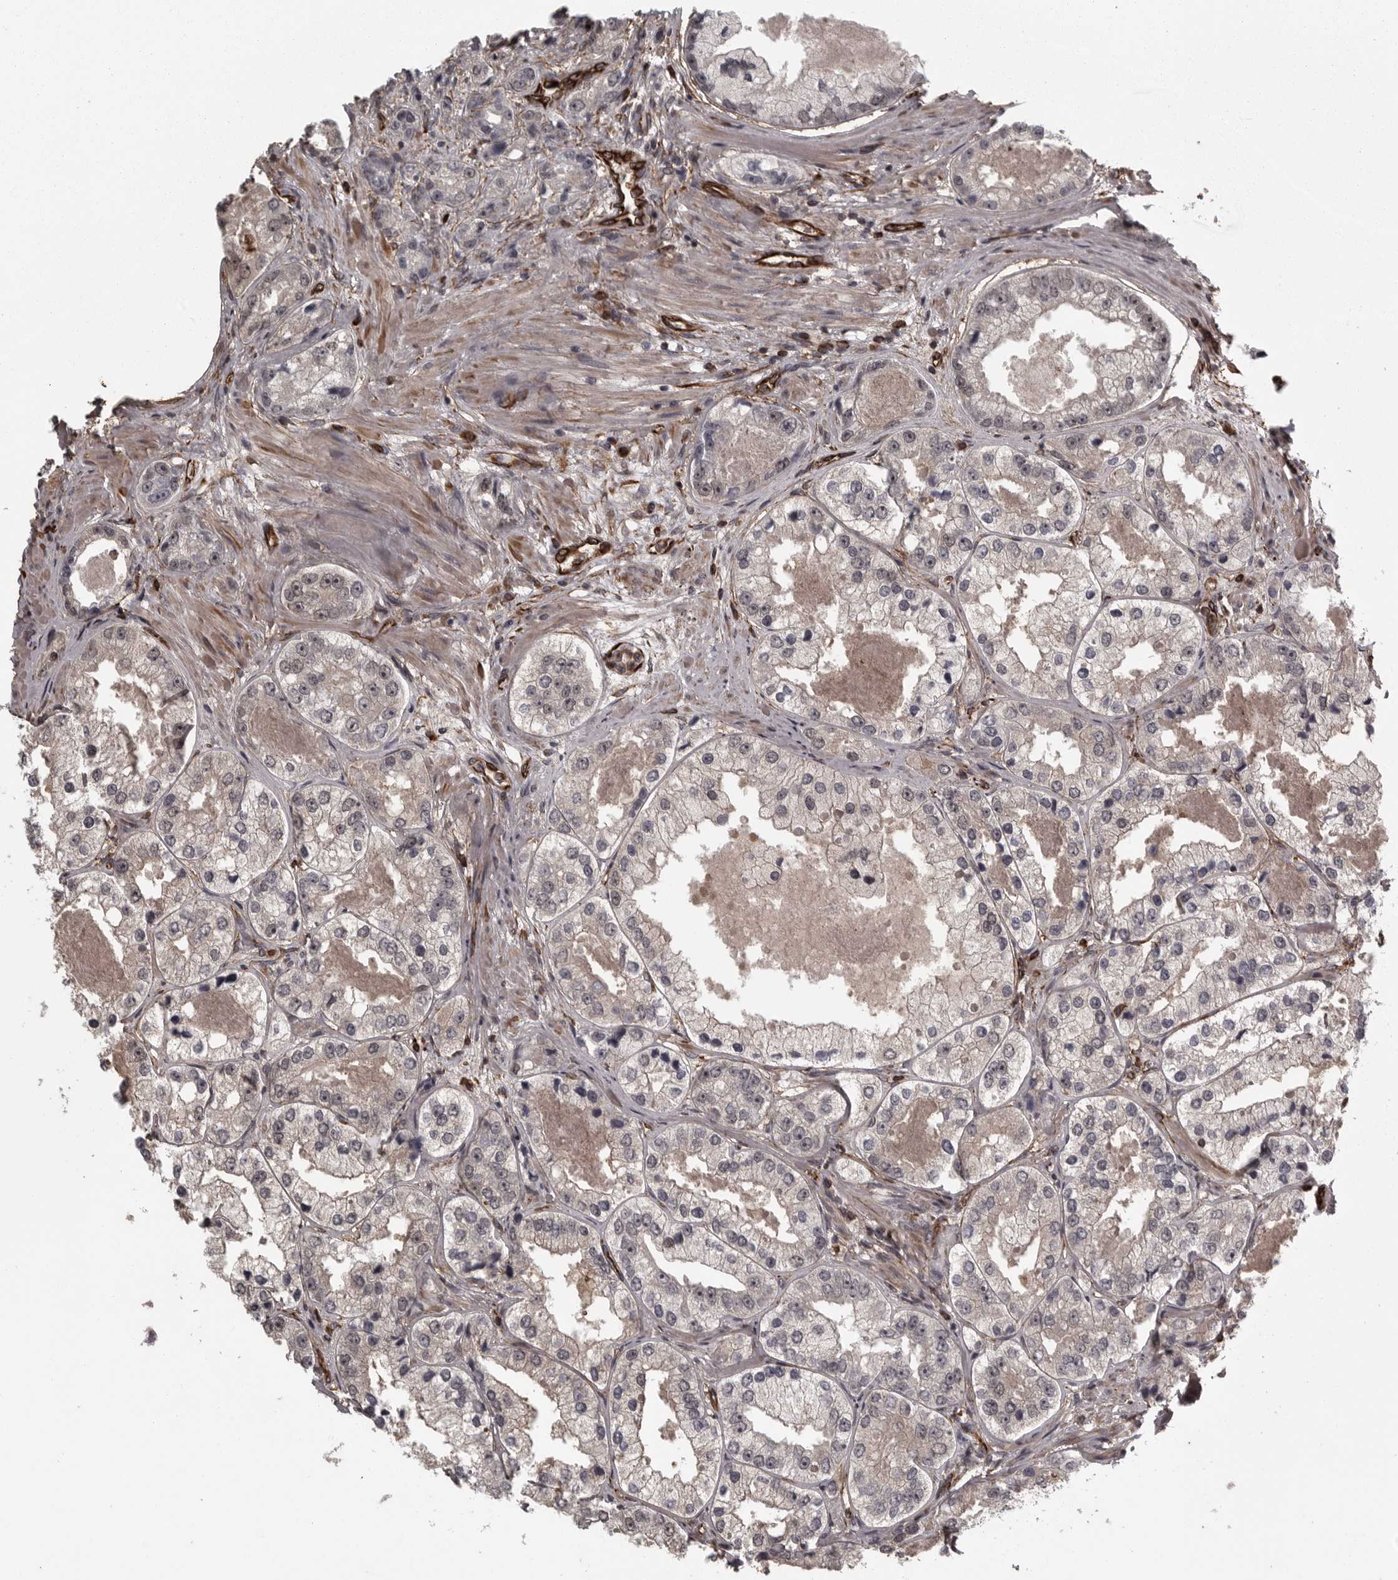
{"staining": {"intensity": "negative", "quantity": "none", "location": "none"}, "tissue": "prostate cancer", "cell_type": "Tumor cells", "image_type": "cancer", "snomed": [{"axis": "morphology", "description": "Adenocarcinoma, High grade"}, {"axis": "topography", "description": "Prostate"}], "caption": "An IHC image of prostate adenocarcinoma (high-grade) is shown. There is no staining in tumor cells of prostate adenocarcinoma (high-grade). (DAB immunohistochemistry (IHC), high magnification).", "gene": "FAAP100", "patient": {"sex": "male", "age": 61}}